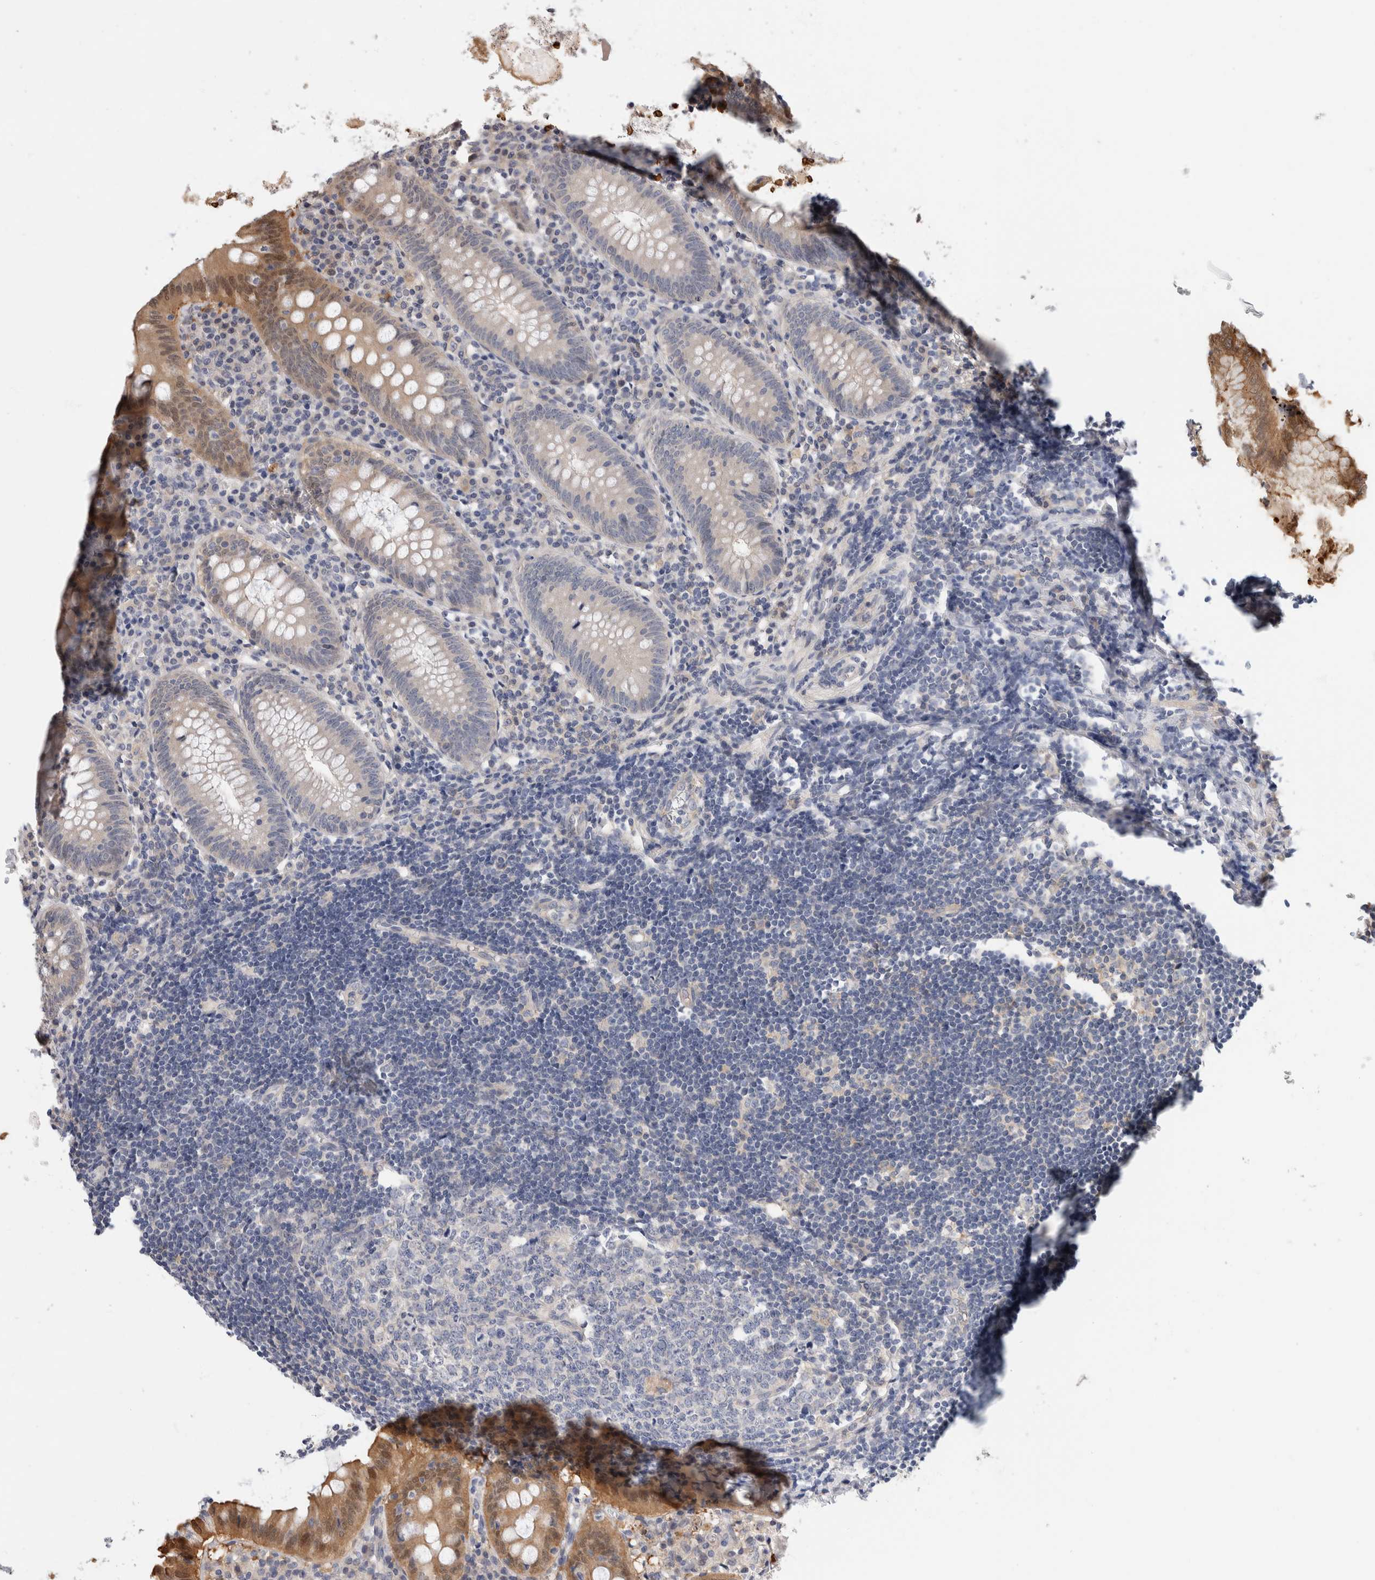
{"staining": {"intensity": "moderate", "quantity": "<25%", "location": "cytoplasmic/membranous"}, "tissue": "appendix", "cell_type": "Glandular cells", "image_type": "normal", "snomed": [{"axis": "morphology", "description": "Normal tissue, NOS"}, {"axis": "topography", "description": "Appendix"}], "caption": "Immunohistochemical staining of unremarkable appendix shows moderate cytoplasmic/membranous protein positivity in about <25% of glandular cells. The staining was performed using DAB (3,3'-diaminobenzidine) to visualize the protein expression in brown, while the nuclei were stained in blue with hematoxylin (Magnification: 20x).", "gene": "PGM1", "patient": {"sex": "female", "age": 54}}